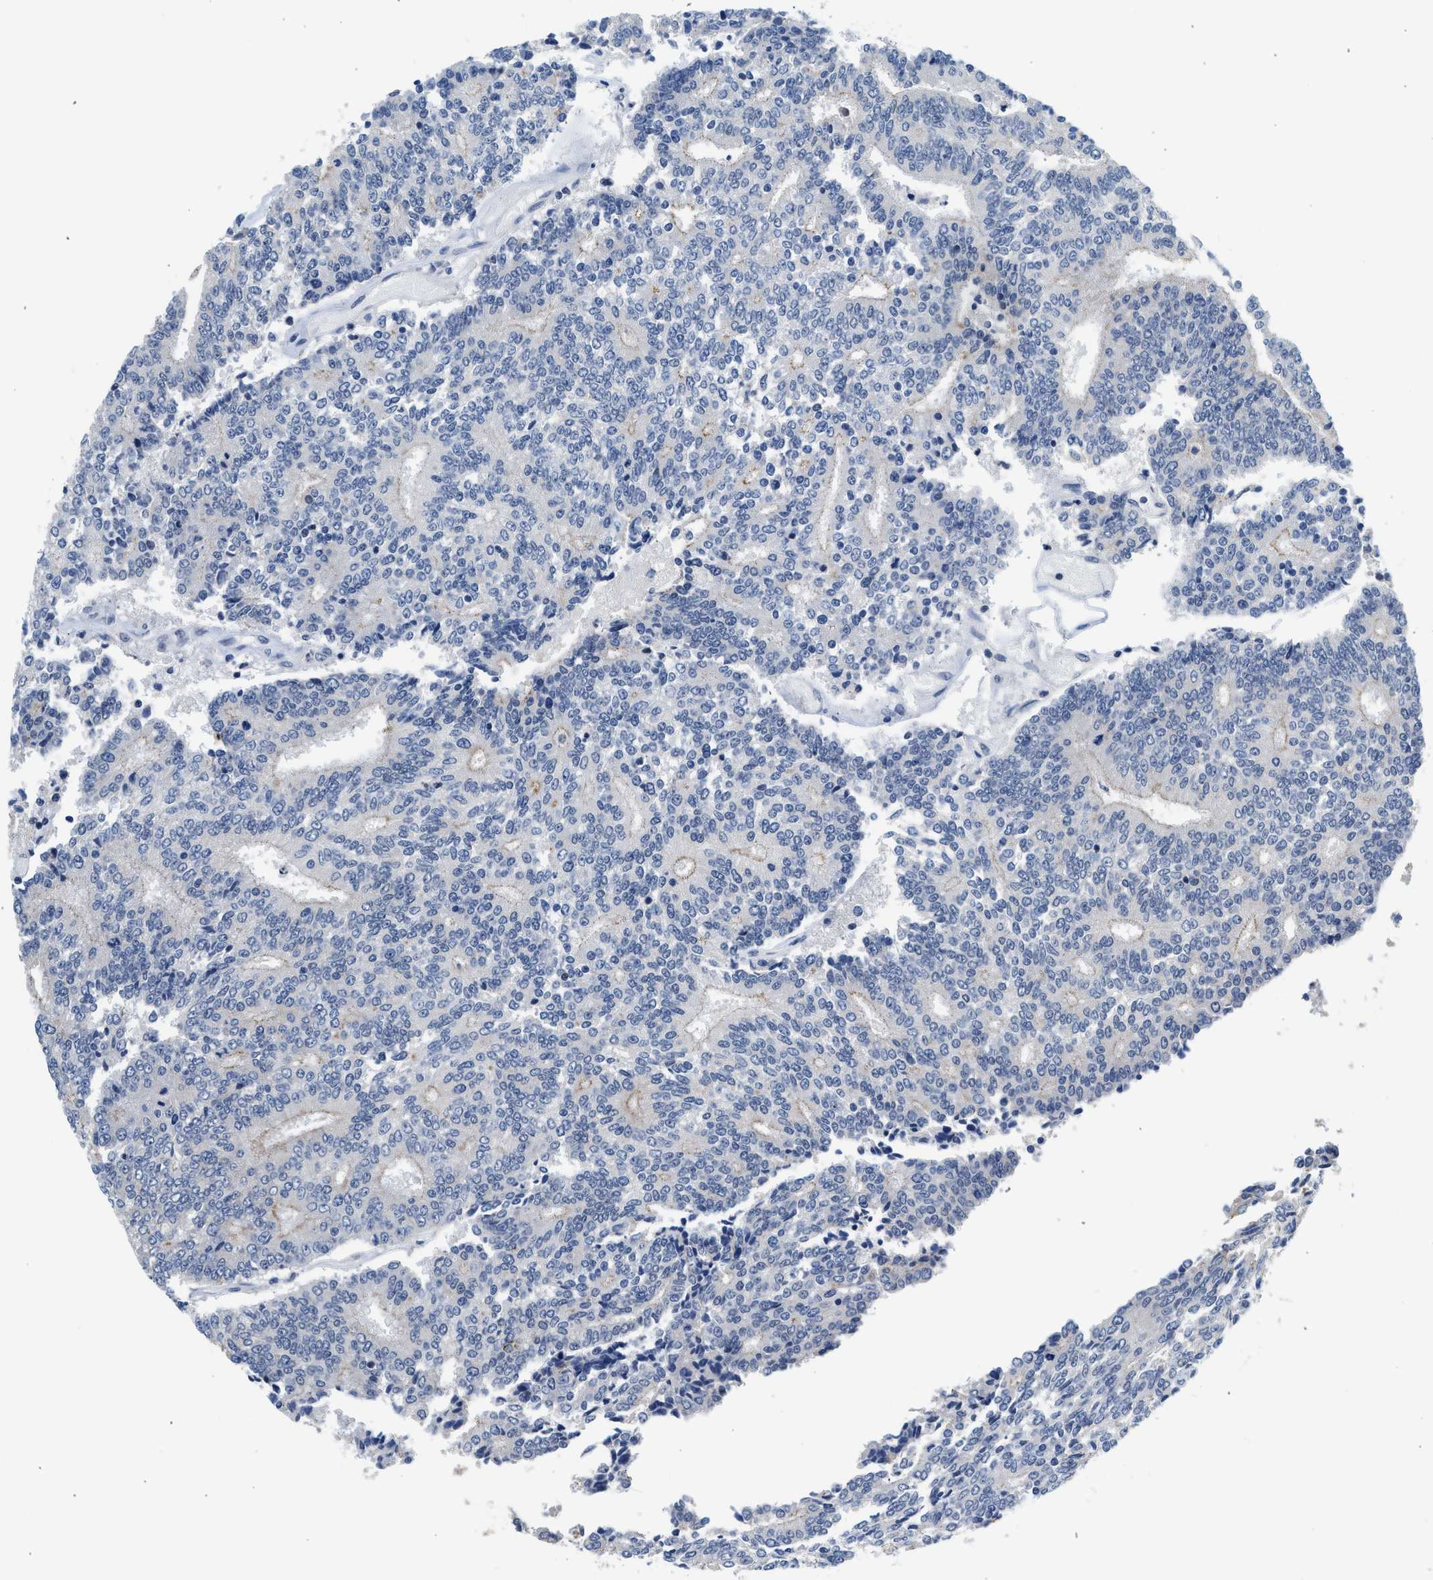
{"staining": {"intensity": "negative", "quantity": "none", "location": "none"}, "tissue": "prostate cancer", "cell_type": "Tumor cells", "image_type": "cancer", "snomed": [{"axis": "morphology", "description": "Normal tissue, NOS"}, {"axis": "morphology", "description": "Adenocarcinoma, High grade"}, {"axis": "topography", "description": "Prostate"}, {"axis": "topography", "description": "Seminal veicle"}], "caption": "IHC micrograph of neoplastic tissue: prostate cancer stained with DAB (3,3'-diaminobenzidine) demonstrates no significant protein positivity in tumor cells.", "gene": "CSF3R", "patient": {"sex": "male", "age": 55}}